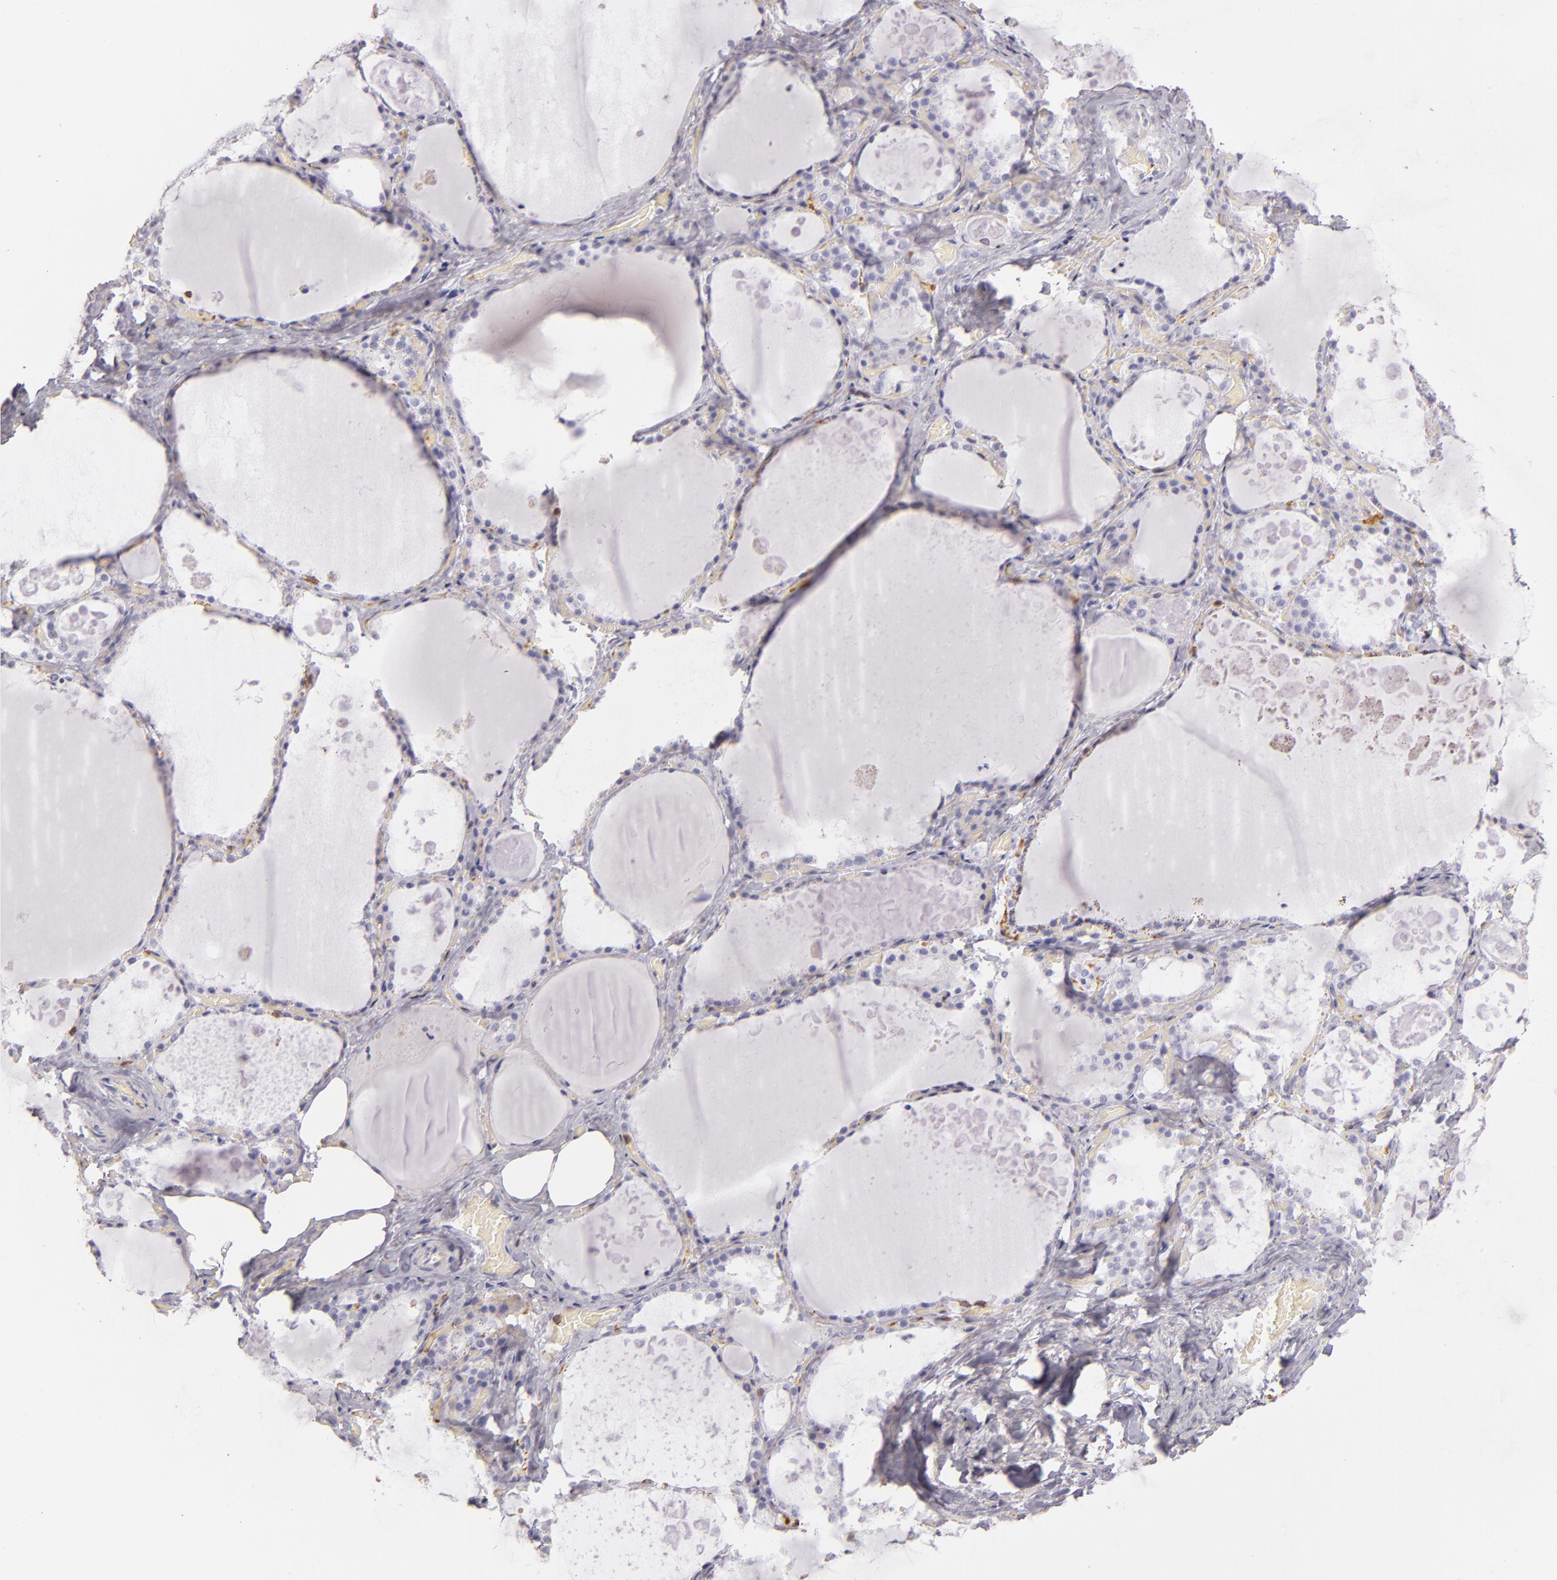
{"staining": {"intensity": "negative", "quantity": "none", "location": "none"}, "tissue": "thyroid gland", "cell_type": "Glandular cells", "image_type": "normal", "snomed": [{"axis": "morphology", "description": "Normal tissue, NOS"}, {"axis": "topography", "description": "Thyroid gland"}], "caption": "This is an IHC histopathology image of normal thyroid gland. There is no positivity in glandular cells.", "gene": "LAT", "patient": {"sex": "male", "age": 61}}